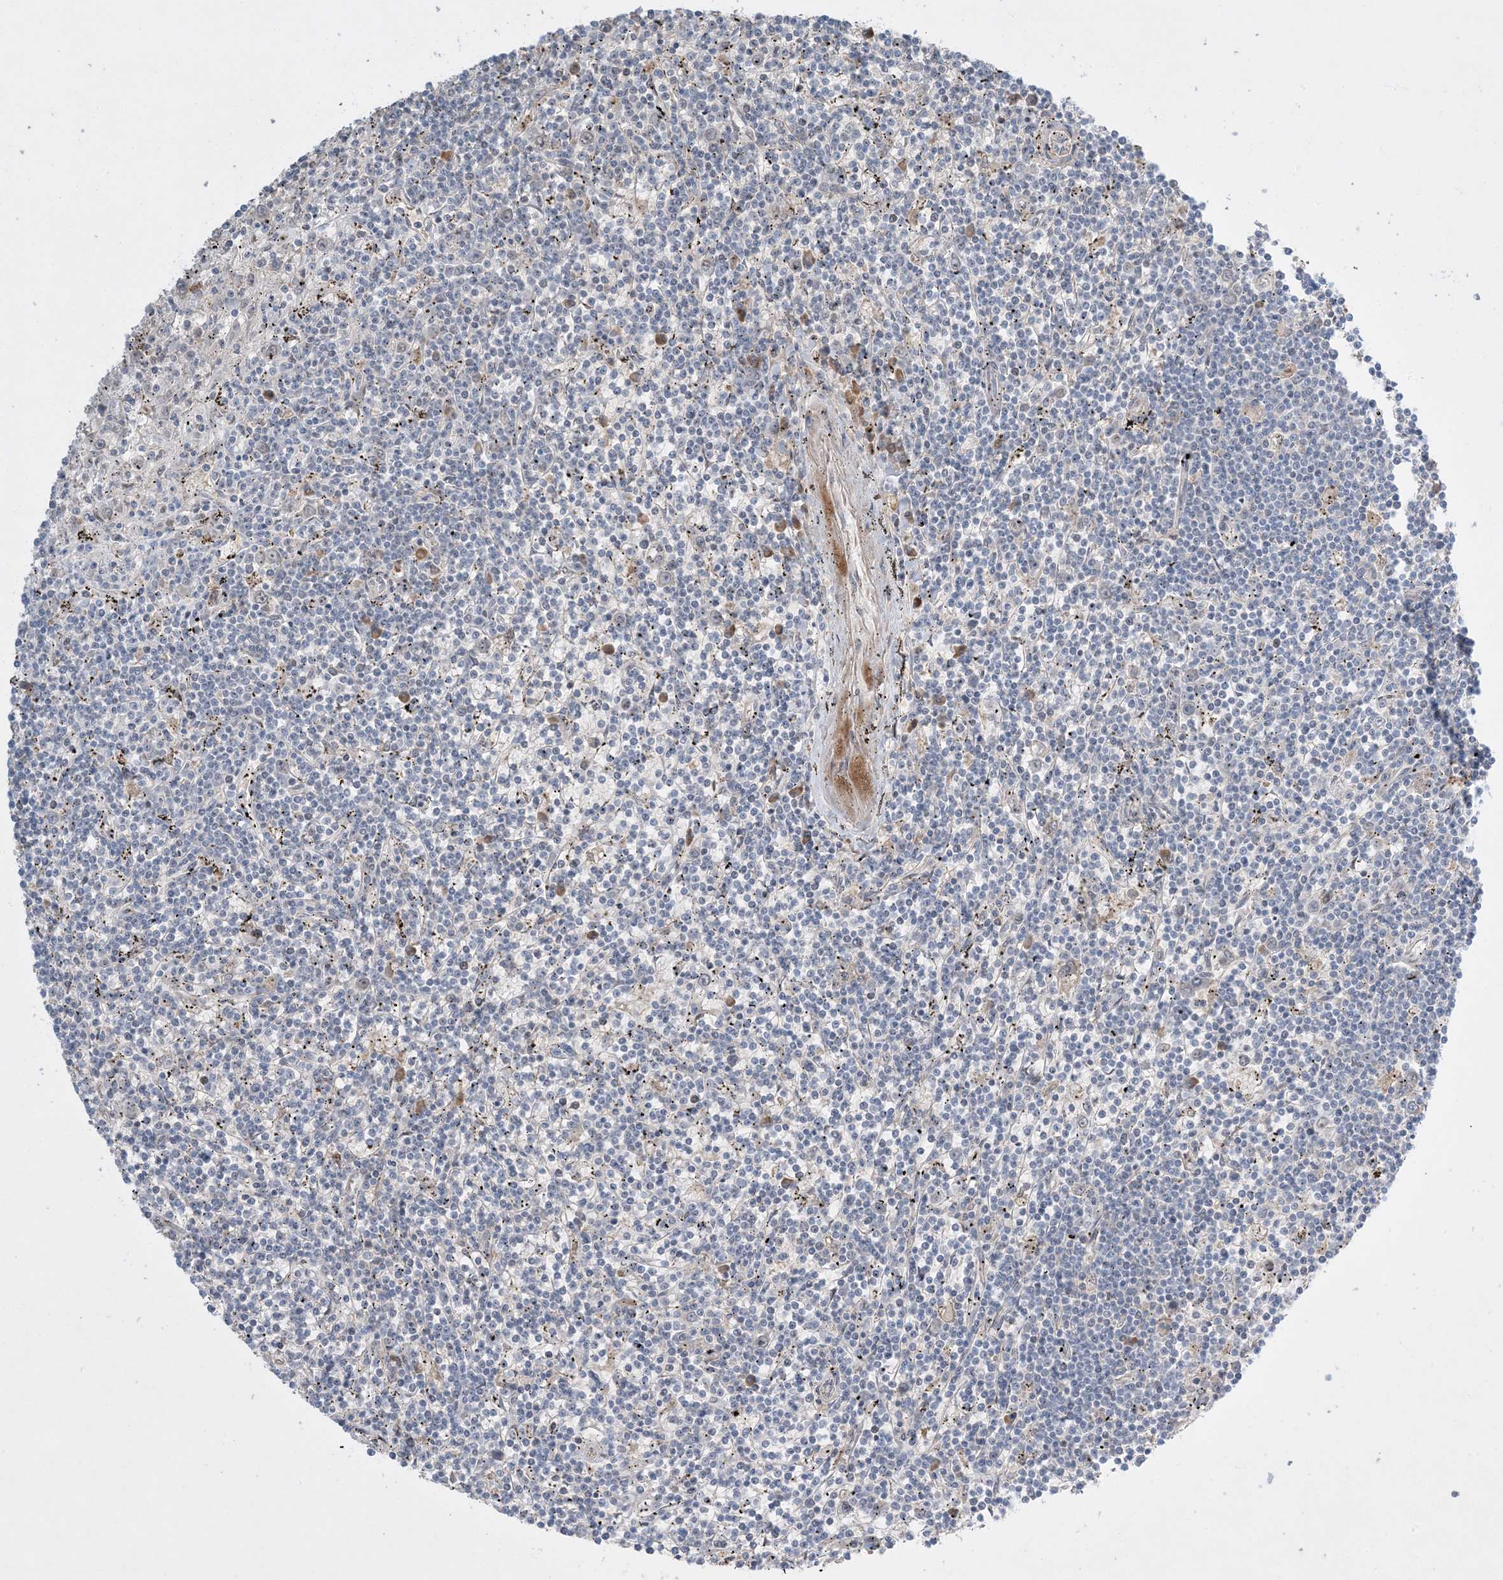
{"staining": {"intensity": "negative", "quantity": "none", "location": "none"}, "tissue": "lymphoma", "cell_type": "Tumor cells", "image_type": "cancer", "snomed": [{"axis": "morphology", "description": "Malignant lymphoma, non-Hodgkin's type, Low grade"}, {"axis": "topography", "description": "Spleen"}], "caption": "An immunohistochemistry photomicrograph of lymphoma is shown. There is no staining in tumor cells of lymphoma.", "gene": "MMGT1", "patient": {"sex": "male", "age": 76}}